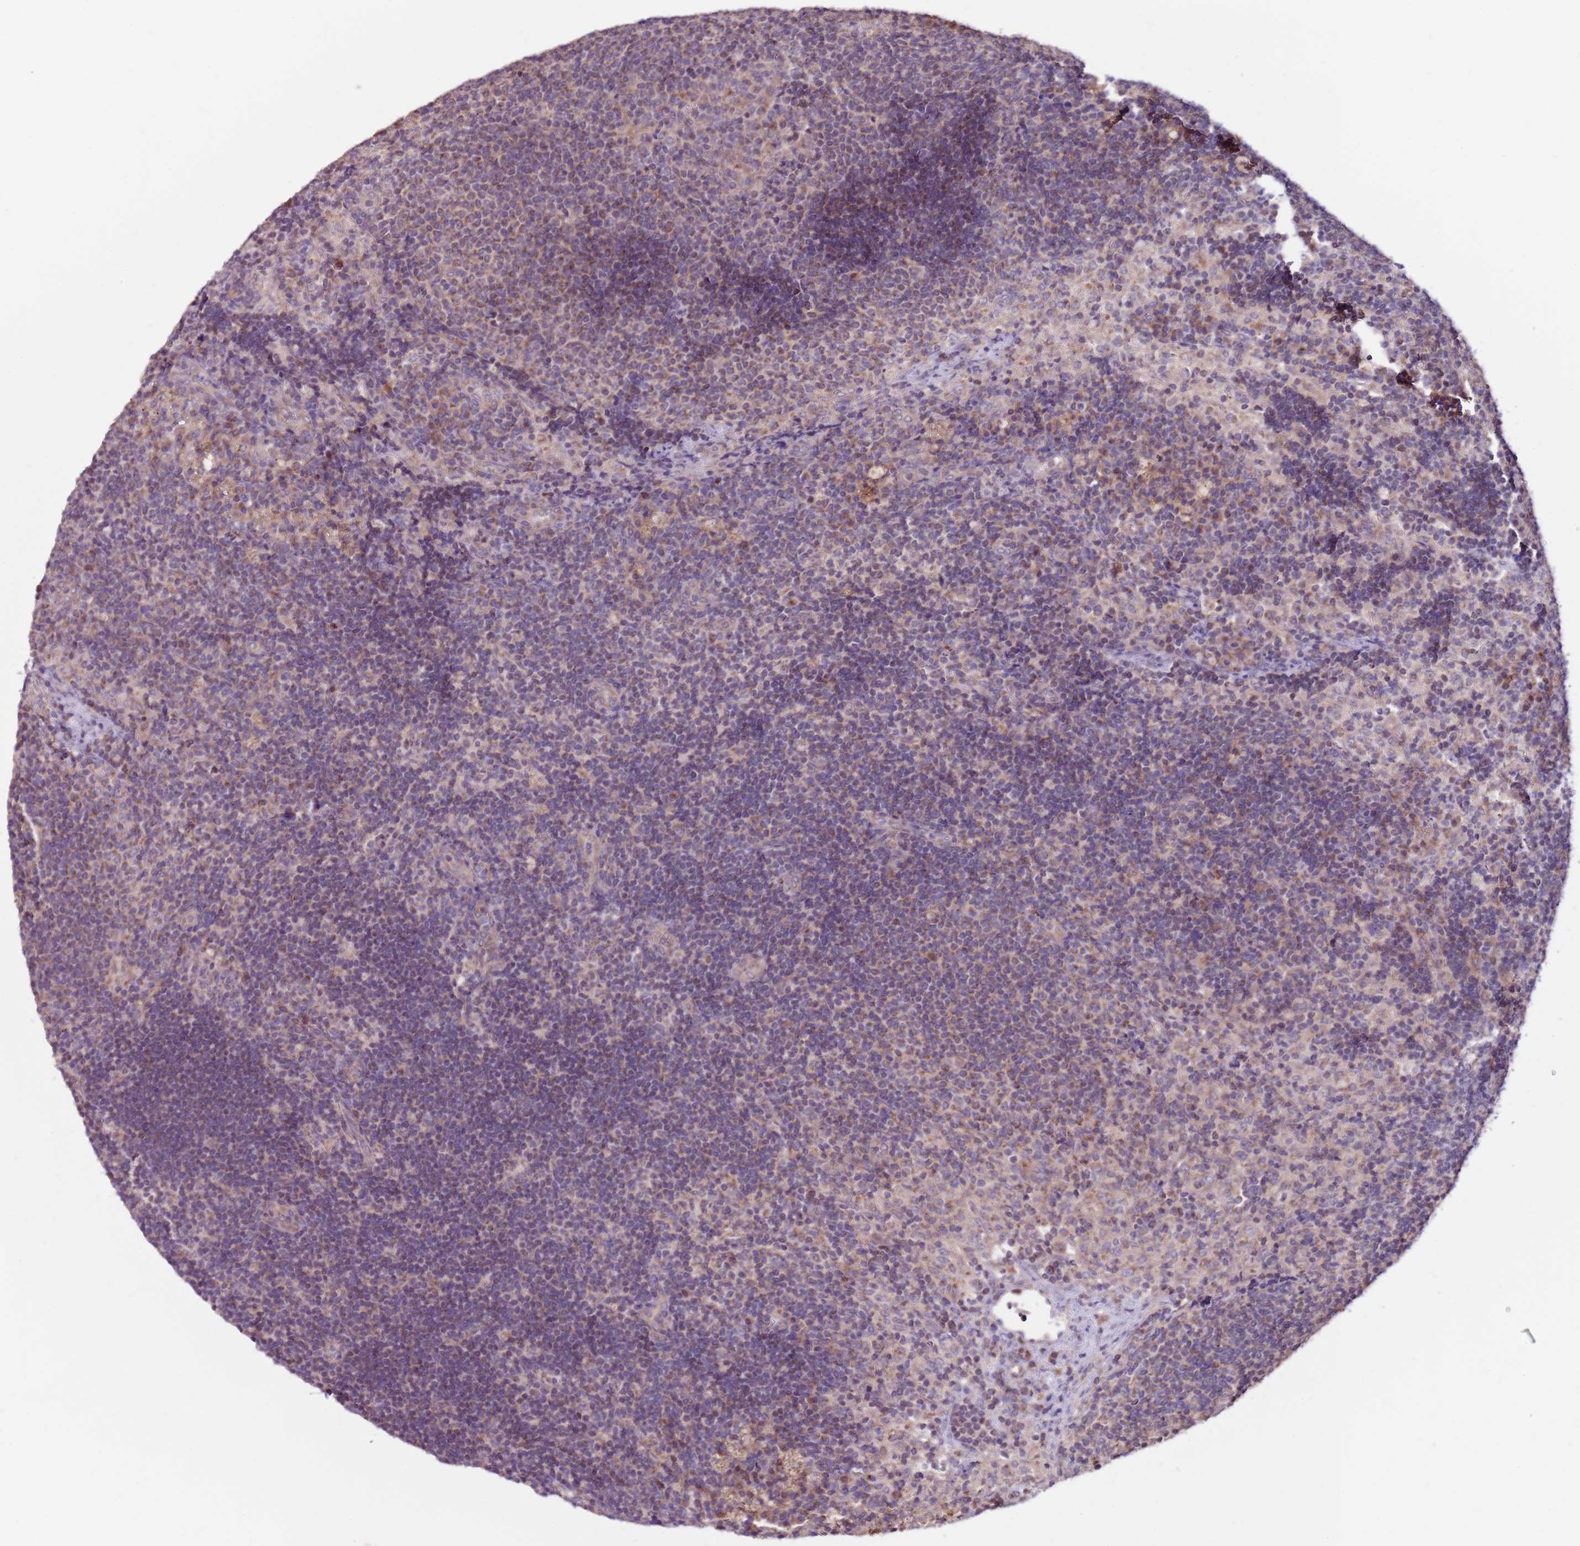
{"staining": {"intensity": "moderate", "quantity": "<25%", "location": "cytoplasmic/membranous"}, "tissue": "lymph node", "cell_type": "Germinal center cells", "image_type": "normal", "snomed": [{"axis": "morphology", "description": "Normal tissue, NOS"}, {"axis": "topography", "description": "Lymph node"}], "caption": "Immunohistochemistry photomicrograph of benign lymph node: lymph node stained using immunohistochemistry (IHC) exhibits low levels of moderate protein expression localized specifically in the cytoplasmic/membranous of germinal center cells, appearing as a cytoplasmic/membranous brown color.", "gene": "SMG1", "patient": {"sex": "female", "age": 70}}